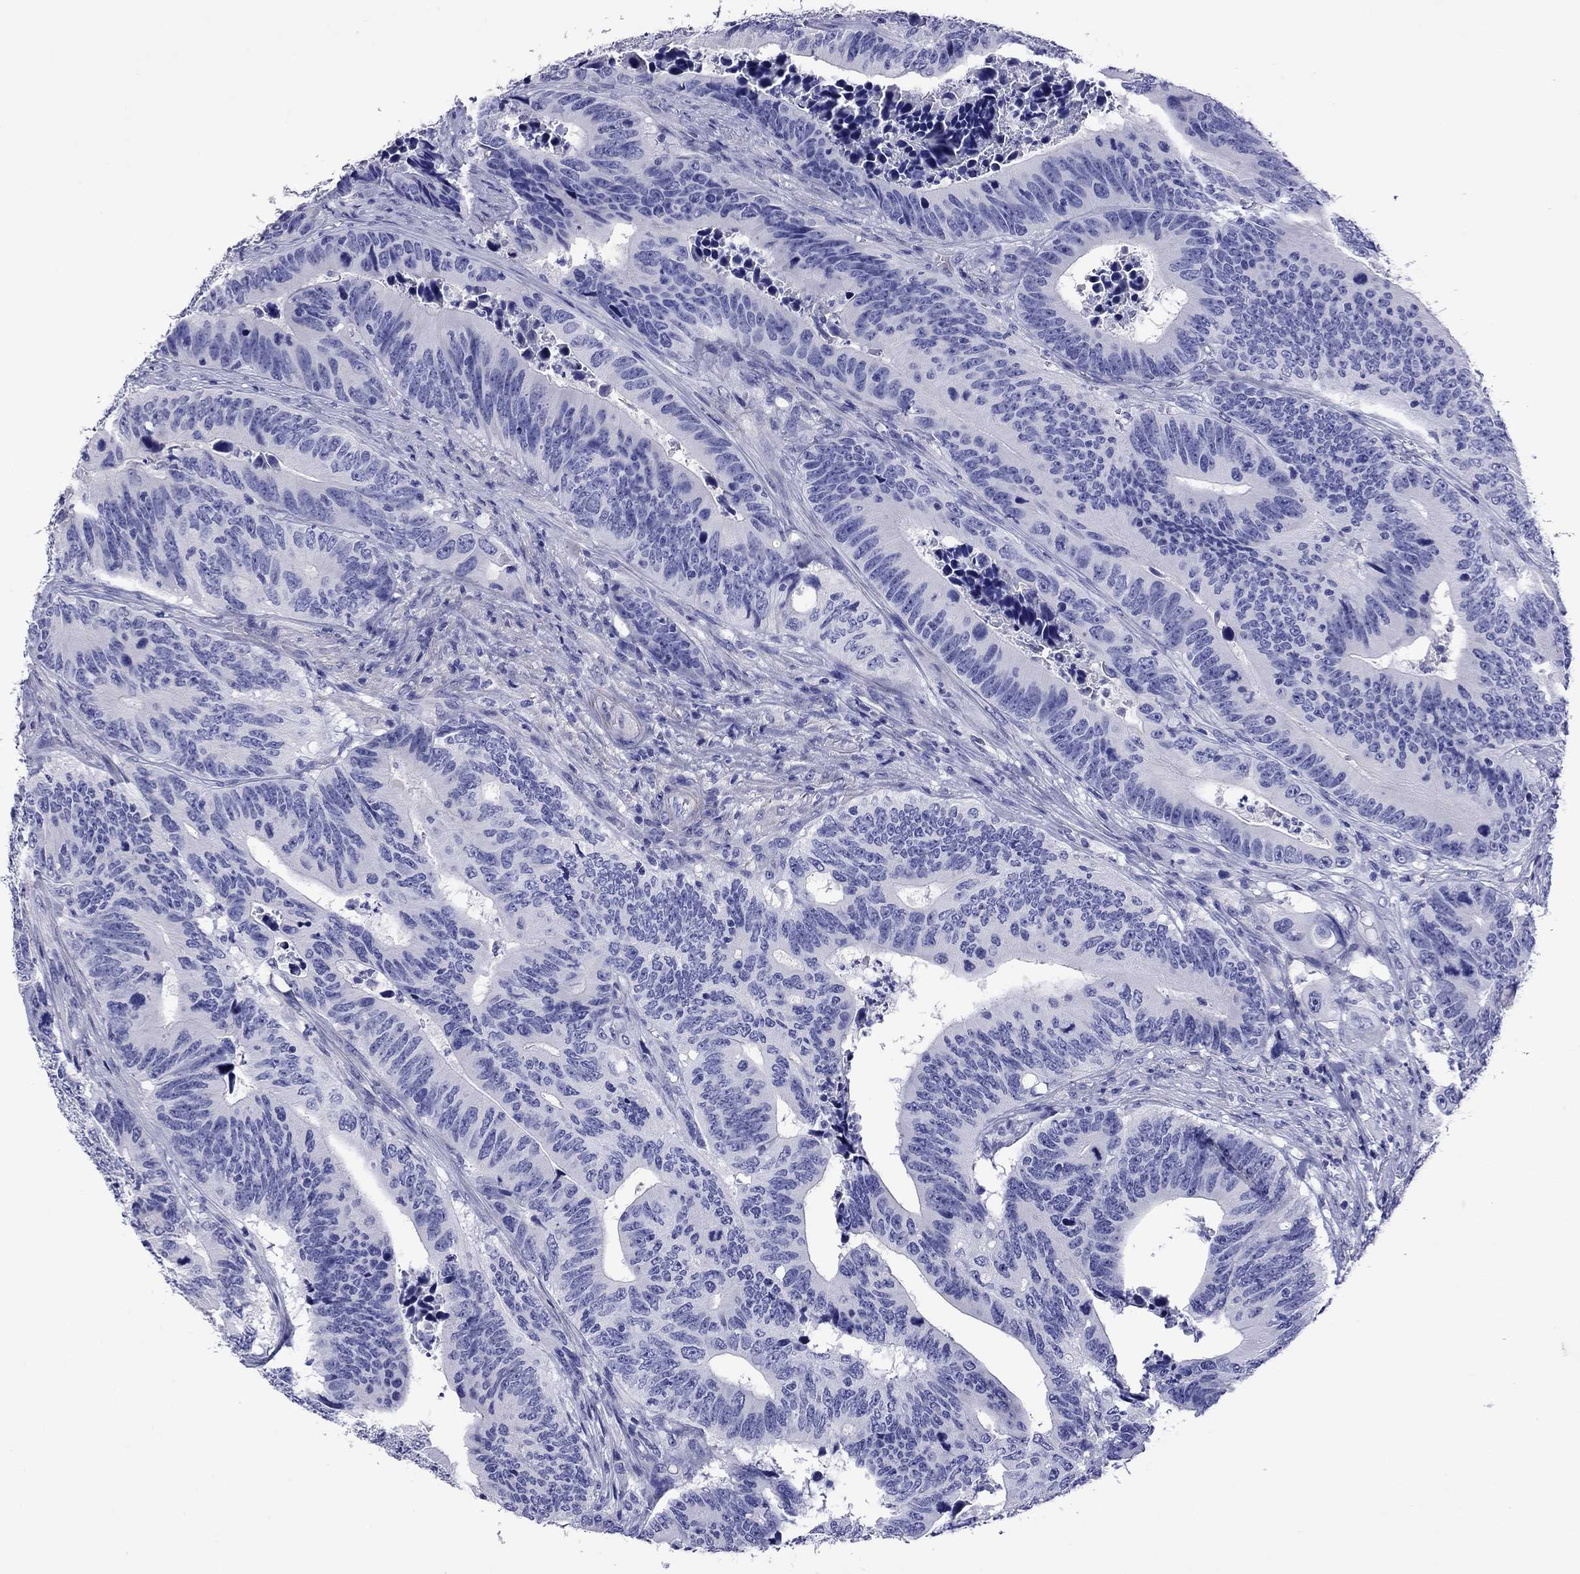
{"staining": {"intensity": "negative", "quantity": "none", "location": "none"}, "tissue": "colorectal cancer", "cell_type": "Tumor cells", "image_type": "cancer", "snomed": [{"axis": "morphology", "description": "Adenocarcinoma, NOS"}, {"axis": "topography", "description": "Colon"}], "caption": "Immunohistochemistry of colorectal adenocarcinoma shows no expression in tumor cells. (Stains: DAB immunohistochemistry with hematoxylin counter stain, Microscopy: brightfield microscopy at high magnification).", "gene": "KIAA2012", "patient": {"sex": "female", "age": 90}}